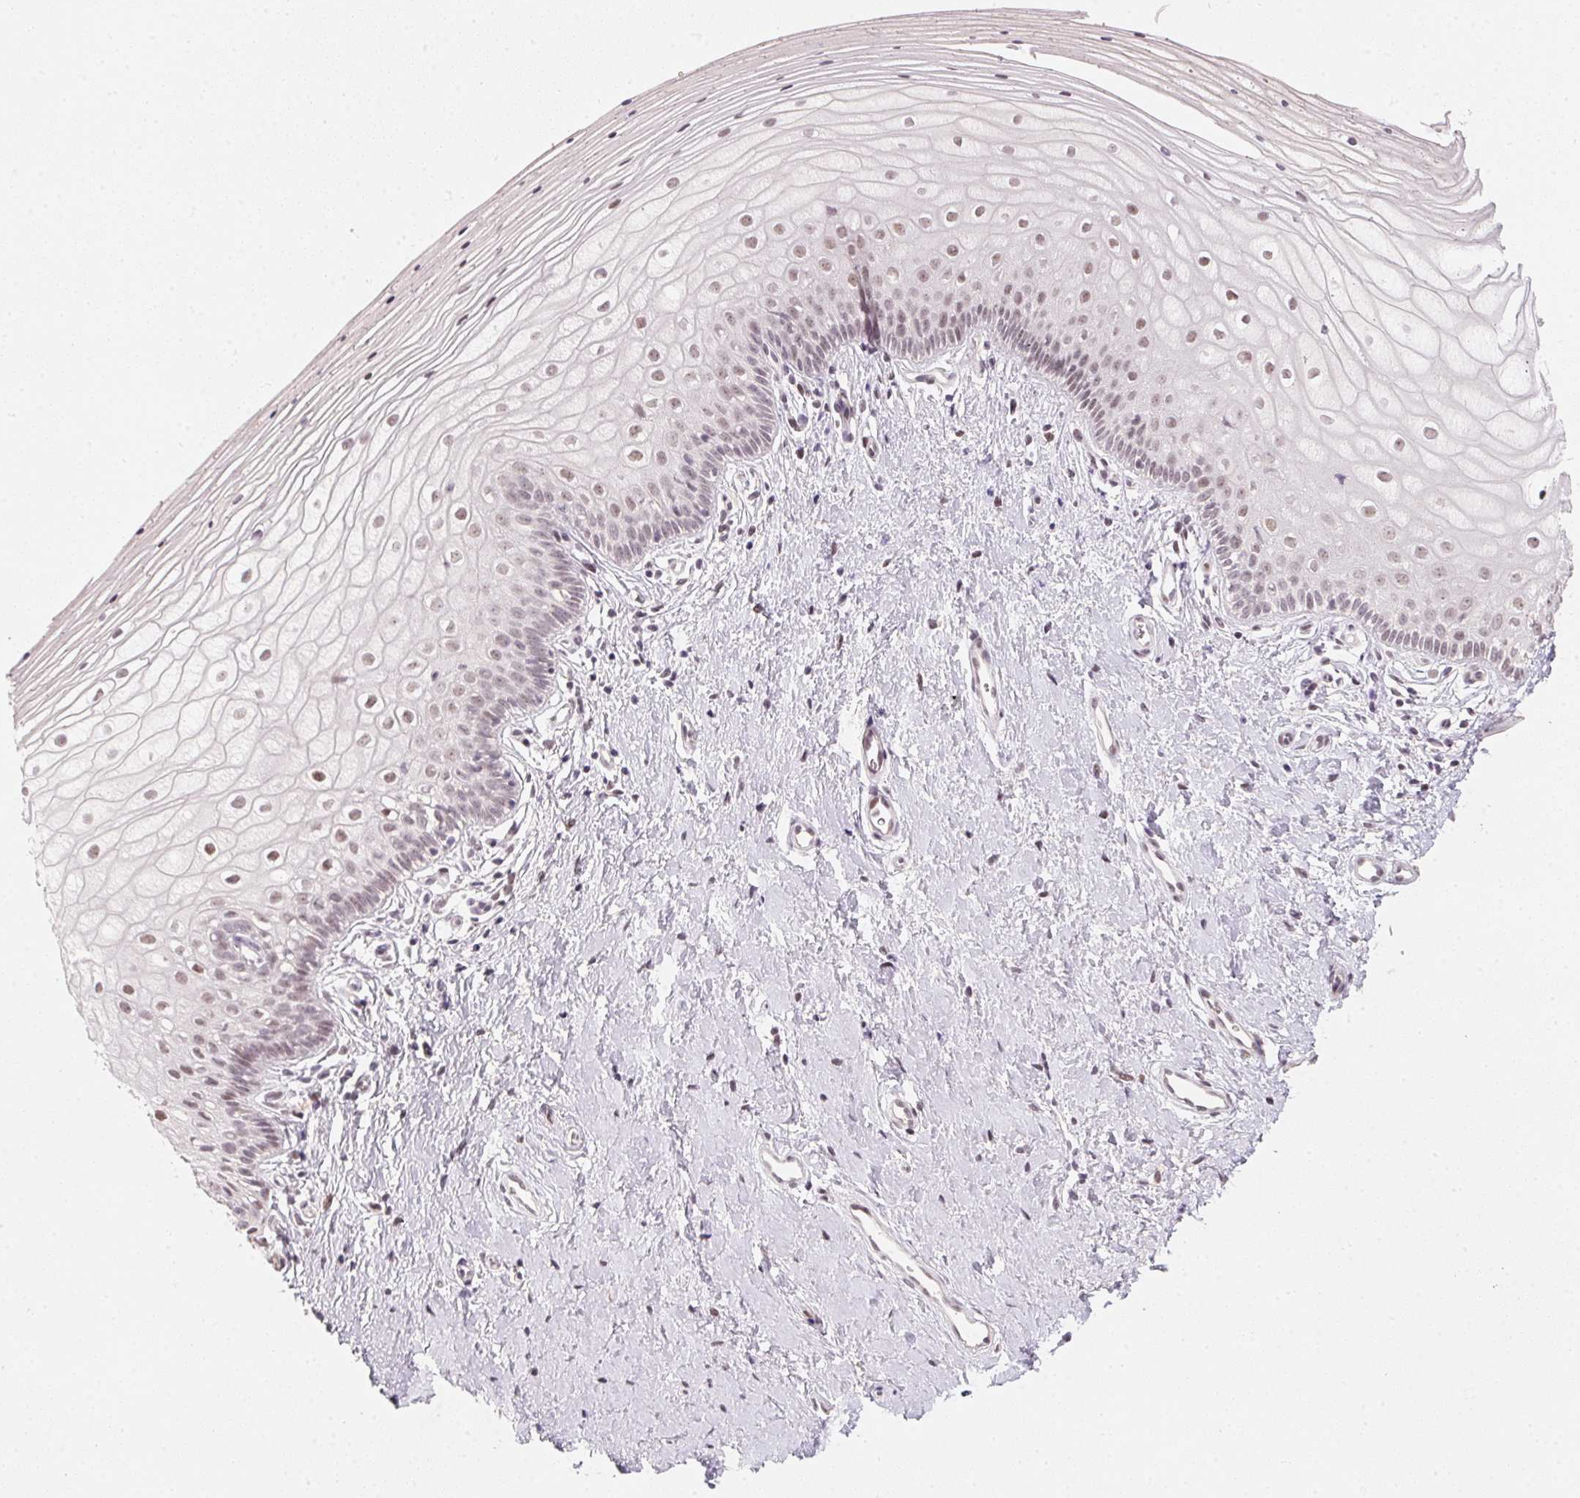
{"staining": {"intensity": "weak", "quantity": "25%-75%", "location": "nuclear"}, "tissue": "vagina", "cell_type": "Squamous epithelial cells", "image_type": "normal", "snomed": [{"axis": "morphology", "description": "Normal tissue, NOS"}, {"axis": "topography", "description": "Vagina"}], "caption": "Weak nuclear positivity for a protein is identified in approximately 25%-75% of squamous epithelial cells of unremarkable vagina using immunohistochemistry.", "gene": "KDM4D", "patient": {"sex": "female", "age": 39}}